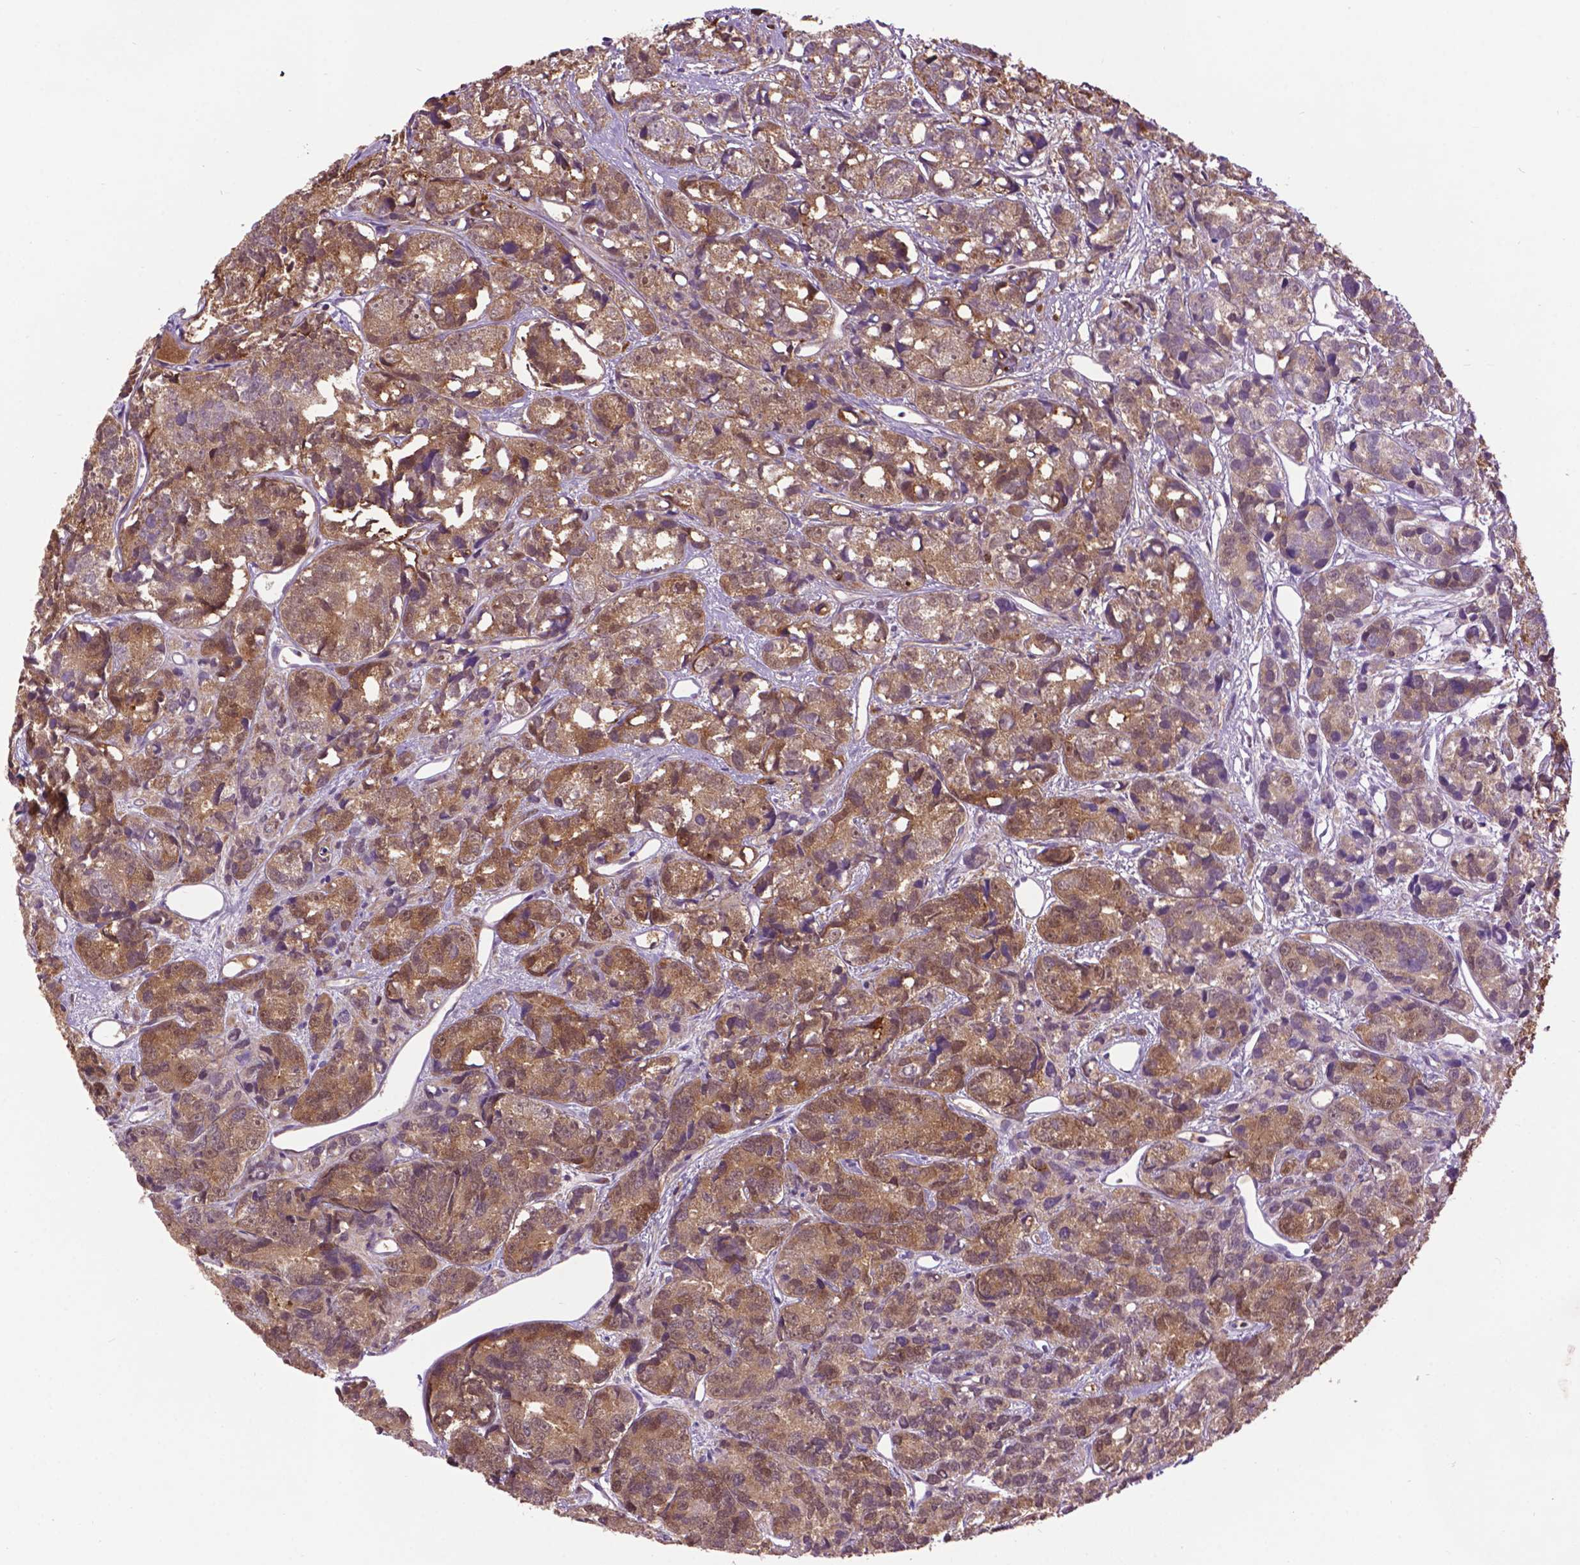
{"staining": {"intensity": "moderate", "quantity": ">75%", "location": "cytoplasmic/membranous"}, "tissue": "prostate cancer", "cell_type": "Tumor cells", "image_type": "cancer", "snomed": [{"axis": "morphology", "description": "Adenocarcinoma, High grade"}, {"axis": "topography", "description": "Prostate"}], "caption": "Brown immunohistochemical staining in human prostate cancer (high-grade adenocarcinoma) shows moderate cytoplasmic/membranous staining in approximately >75% of tumor cells.", "gene": "PYCR3", "patient": {"sex": "male", "age": 77}}